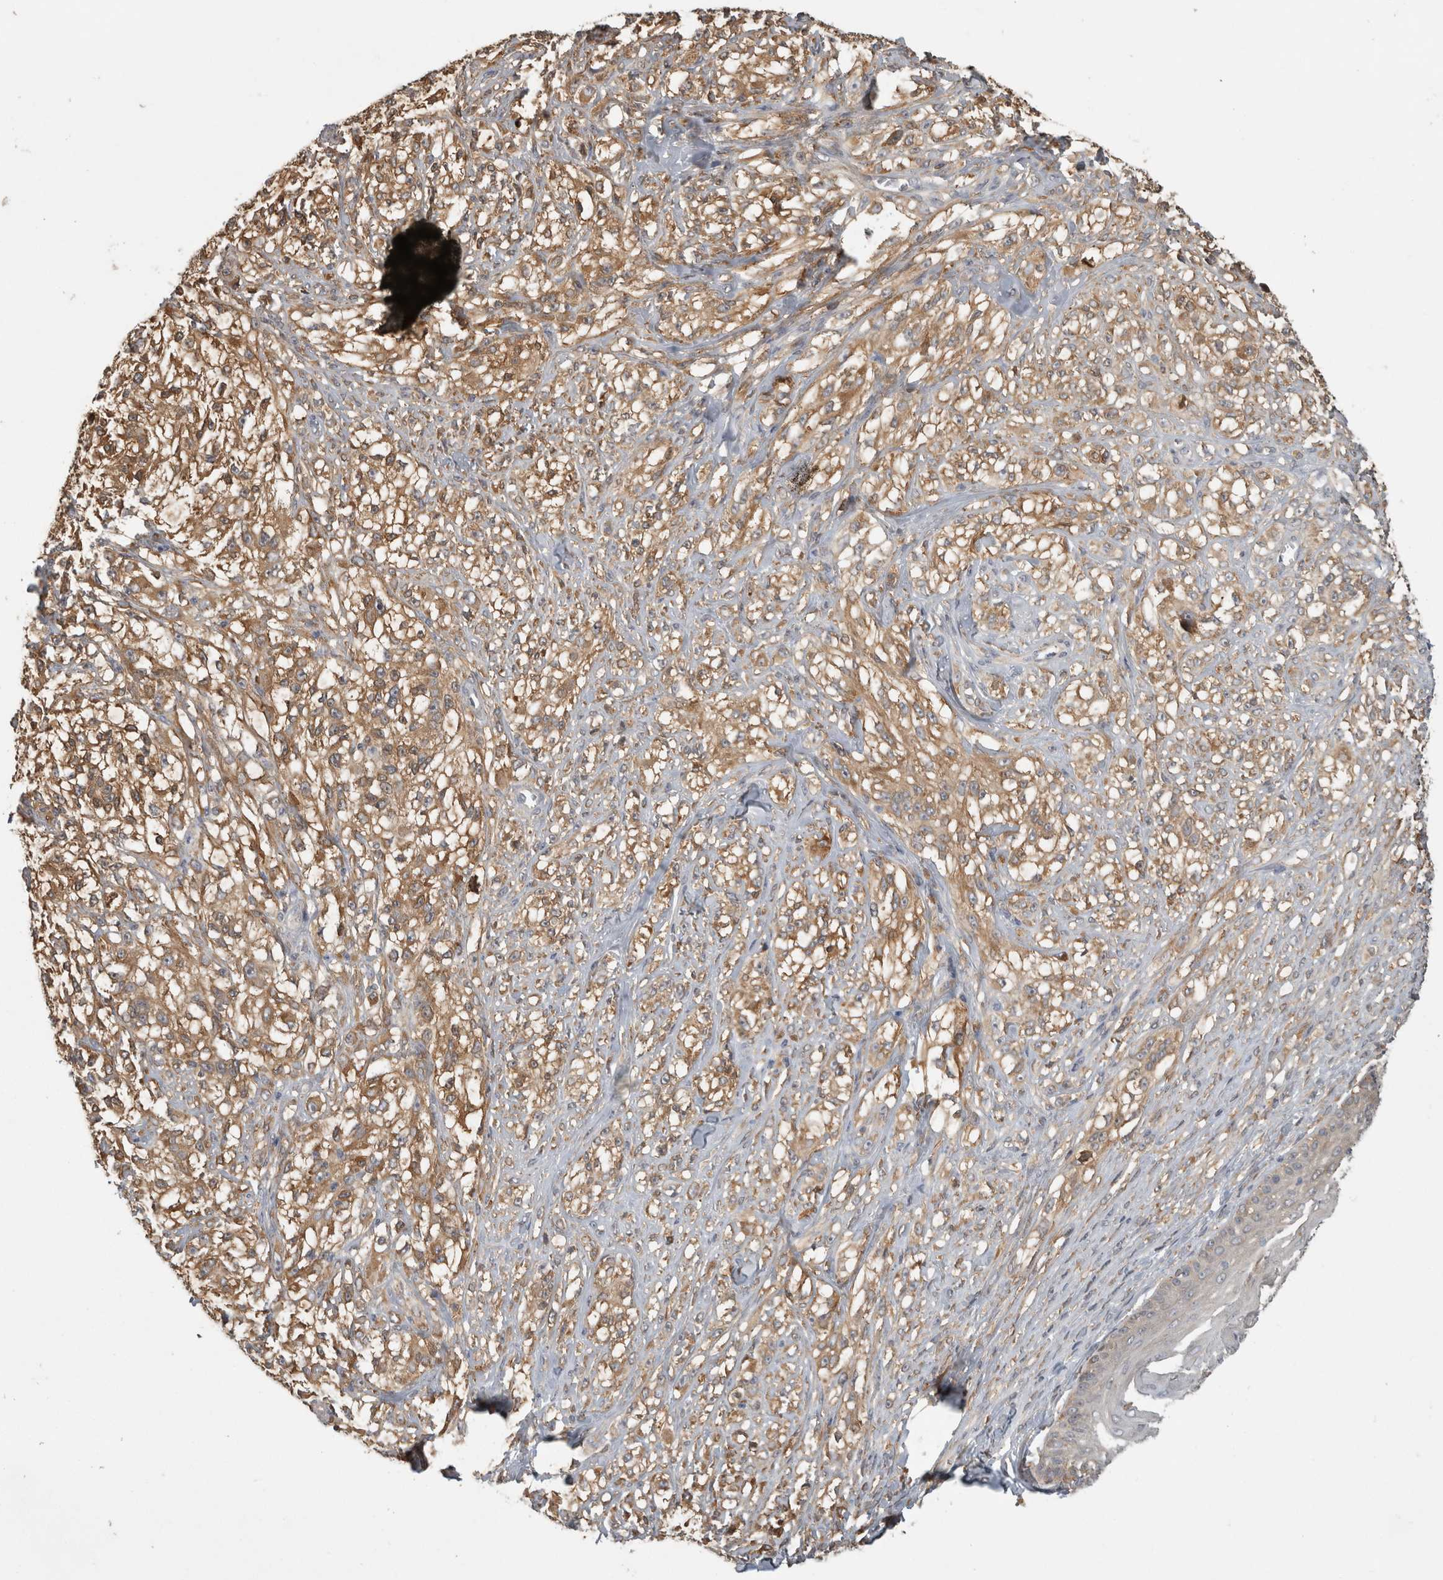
{"staining": {"intensity": "moderate", "quantity": ">75%", "location": "cytoplasmic/membranous"}, "tissue": "melanoma", "cell_type": "Tumor cells", "image_type": "cancer", "snomed": [{"axis": "morphology", "description": "Malignant melanoma, NOS"}, {"axis": "topography", "description": "Skin of head"}], "caption": "IHC histopathology image of neoplastic tissue: human melanoma stained using immunohistochemistry (IHC) displays medium levels of moderate protein expression localized specifically in the cytoplasmic/membranous of tumor cells, appearing as a cytoplasmic/membranous brown color.", "gene": "TRMT61B", "patient": {"sex": "male", "age": 83}}